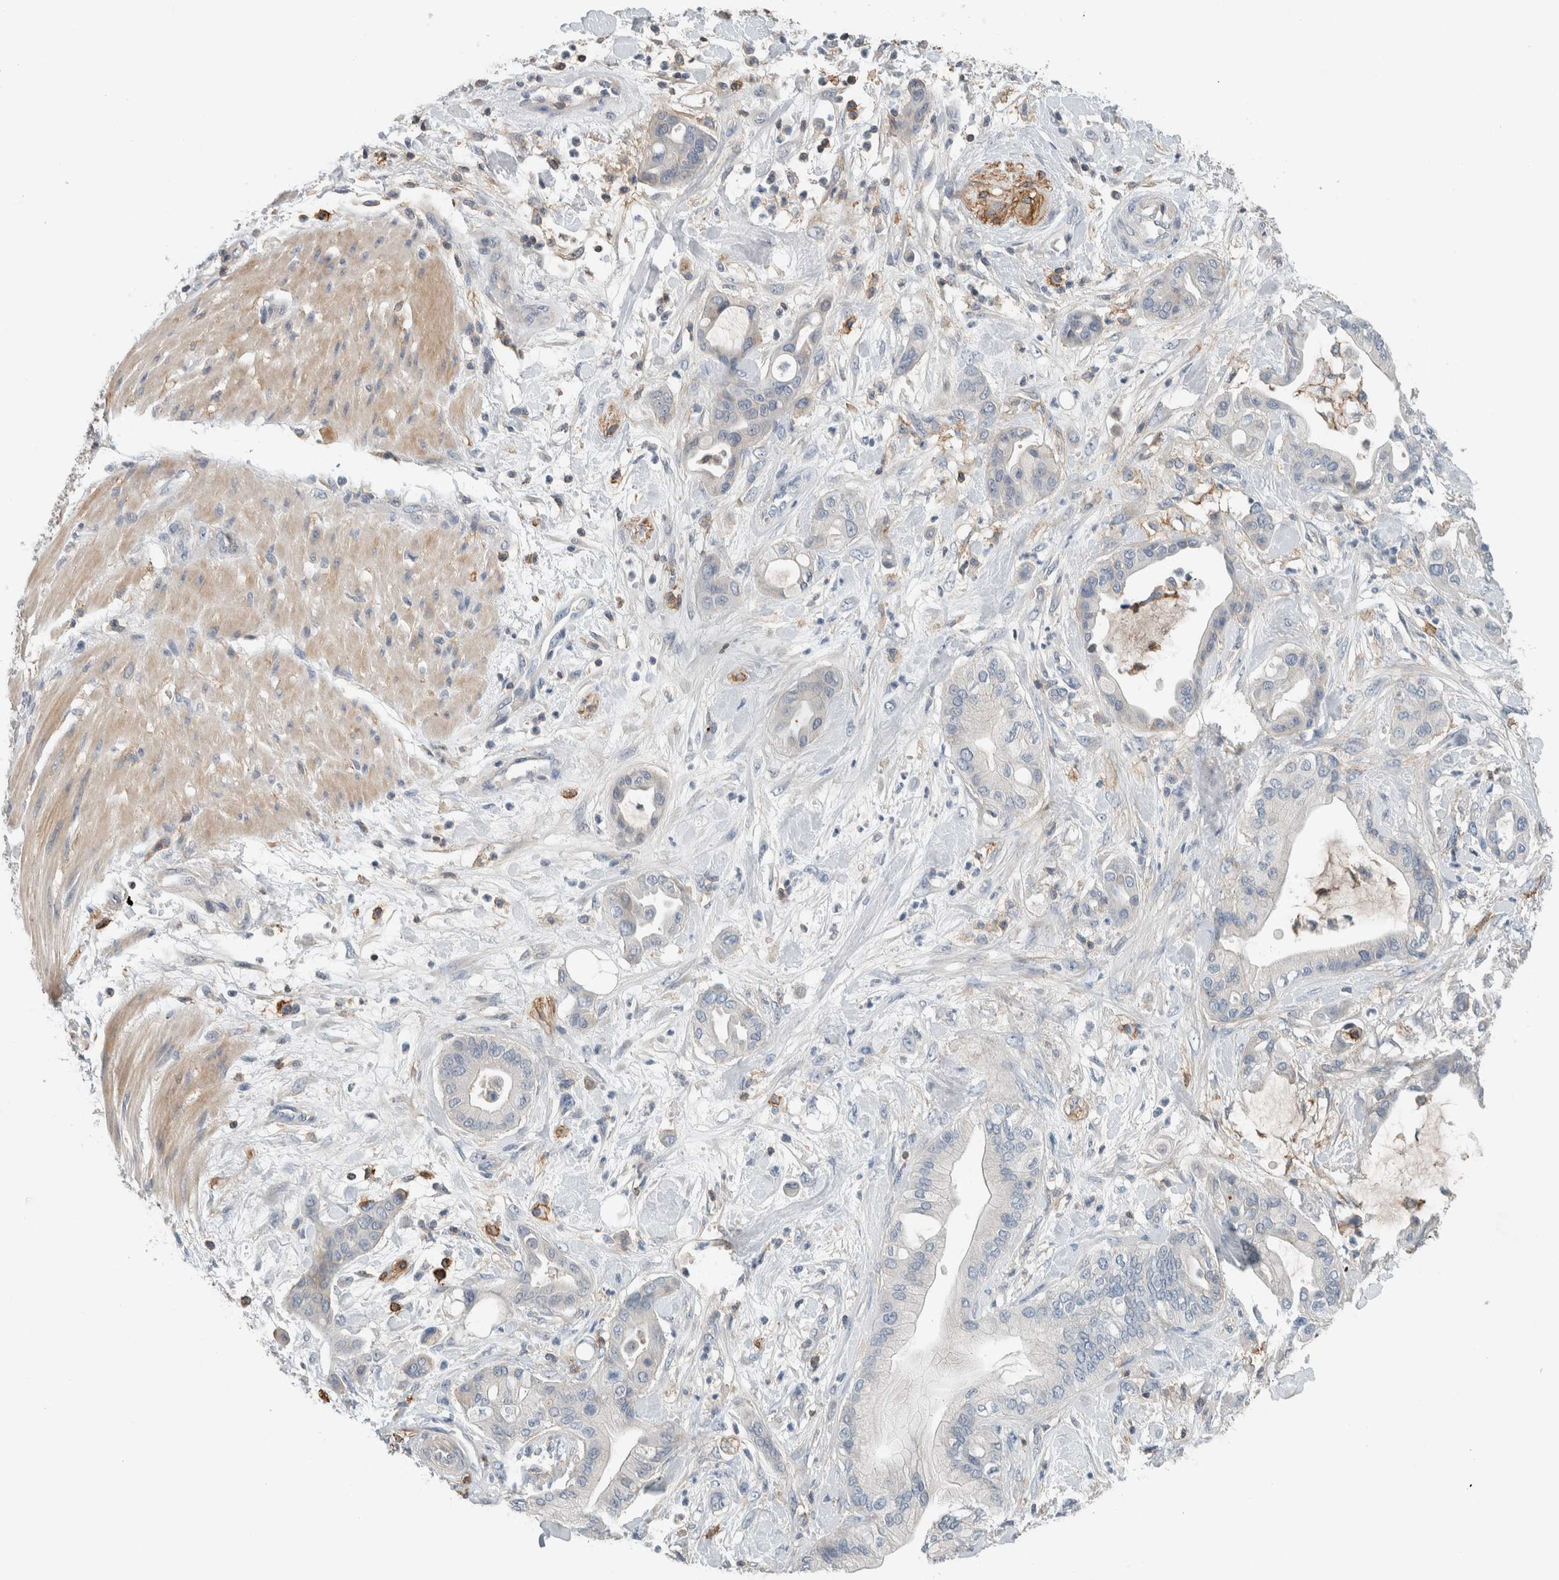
{"staining": {"intensity": "negative", "quantity": "none", "location": "none"}, "tissue": "pancreatic cancer", "cell_type": "Tumor cells", "image_type": "cancer", "snomed": [{"axis": "morphology", "description": "Adenocarcinoma, NOS"}, {"axis": "morphology", "description": "Adenocarcinoma, metastatic, NOS"}, {"axis": "topography", "description": "Lymph node"}, {"axis": "topography", "description": "Pancreas"}, {"axis": "topography", "description": "Duodenum"}], "caption": "This is an IHC micrograph of pancreatic cancer (metastatic adenocarcinoma). There is no staining in tumor cells.", "gene": "ERCC6L2", "patient": {"sex": "female", "age": 64}}